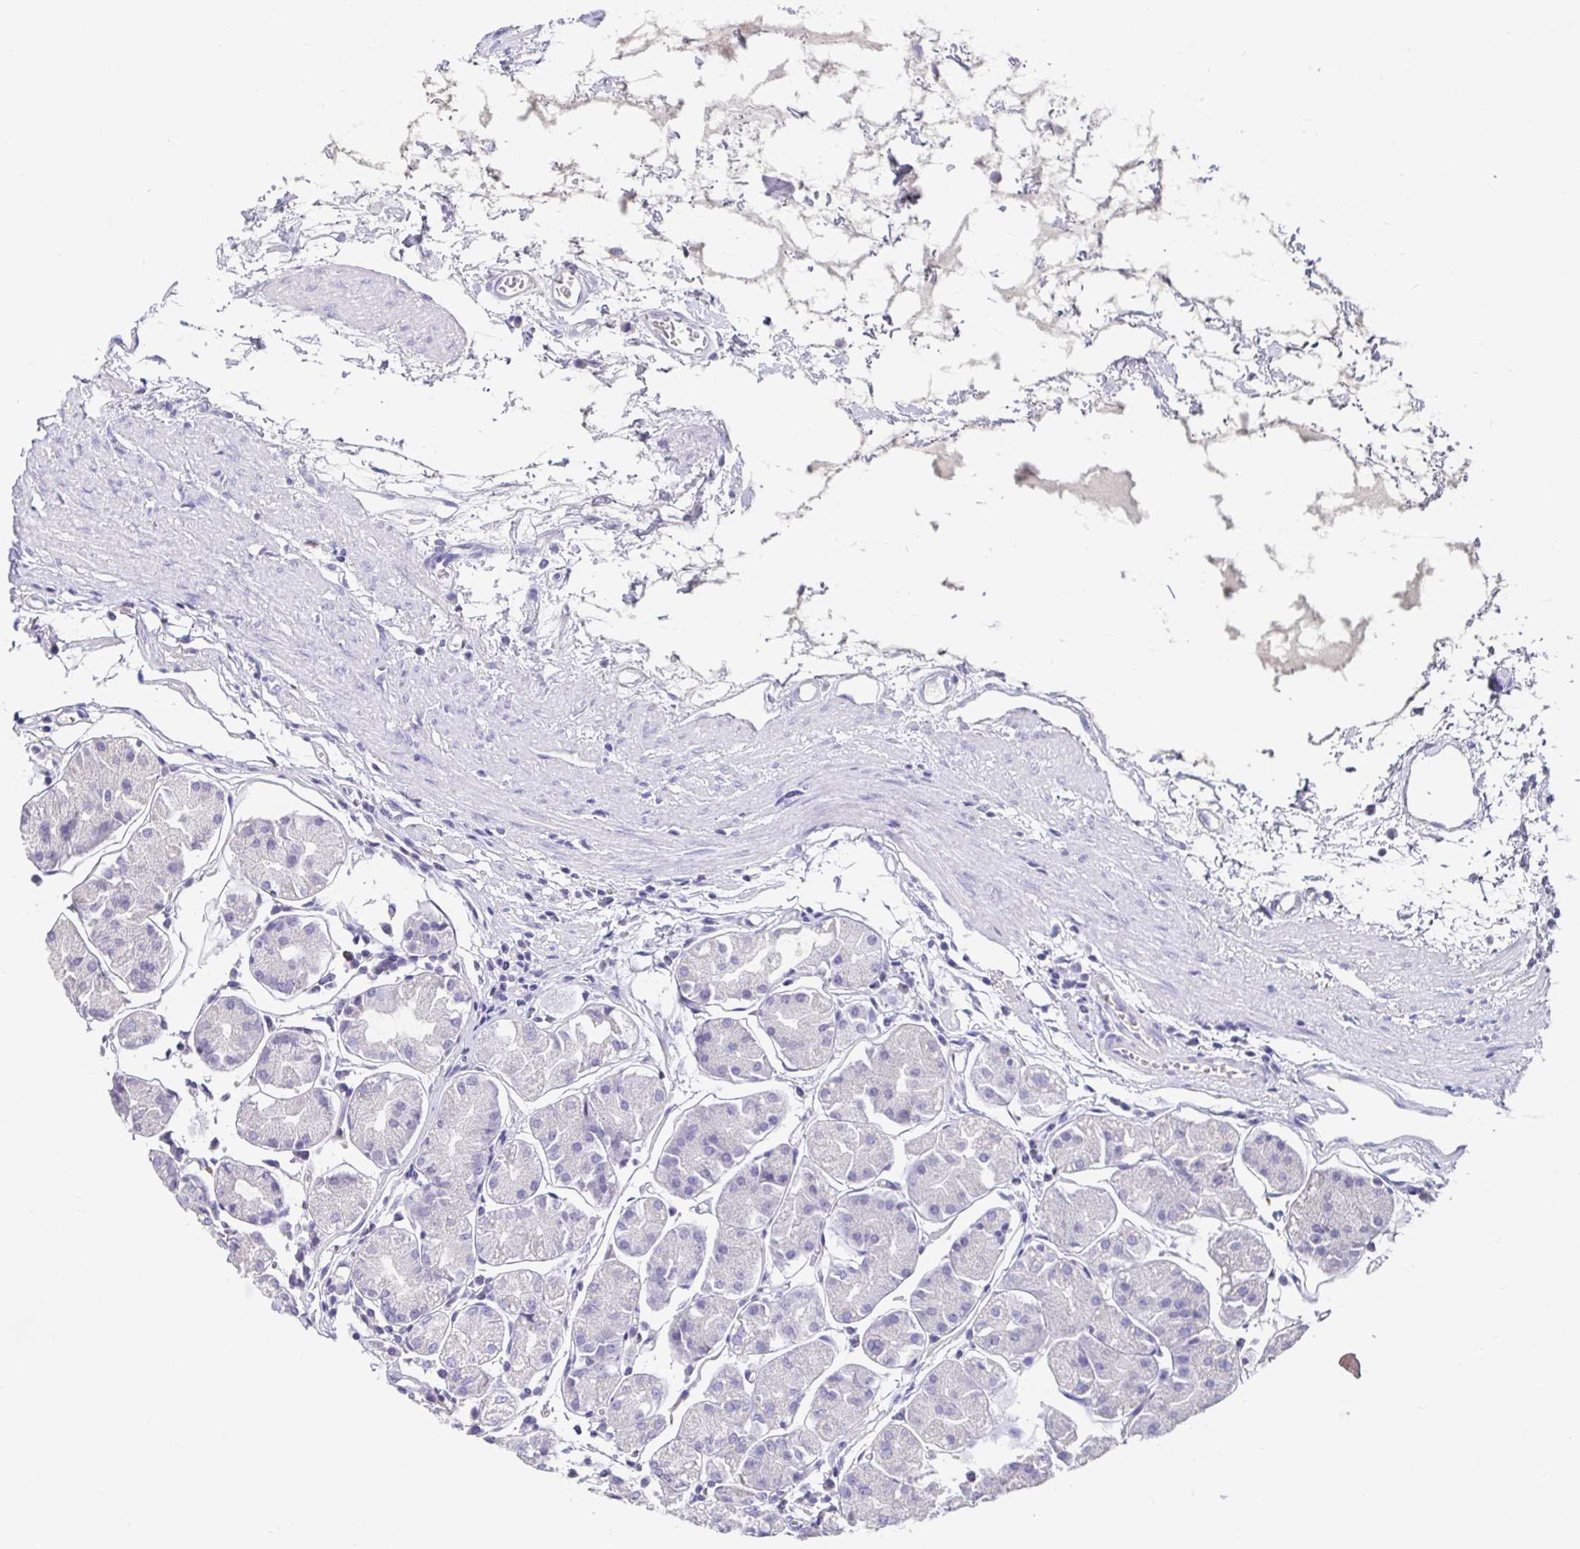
{"staining": {"intensity": "weak", "quantity": "<25%", "location": "nuclear"}, "tissue": "stomach", "cell_type": "Glandular cells", "image_type": "normal", "snomed": [{"axis": "morphology", "description": "Normal tissue, NOS"}, {"axis": "topography", "description": "Stomach"}], "caption": "Image shows no protein expression in glandular cells of benign stomach. The staining was performed using DAB to visualize the protein expression in brown, while the nuclei were stained in blue with hematoxylin (Magnification: 20x).", "gene": "ANLN", "patient": {"sex": "male", "age": 55}}